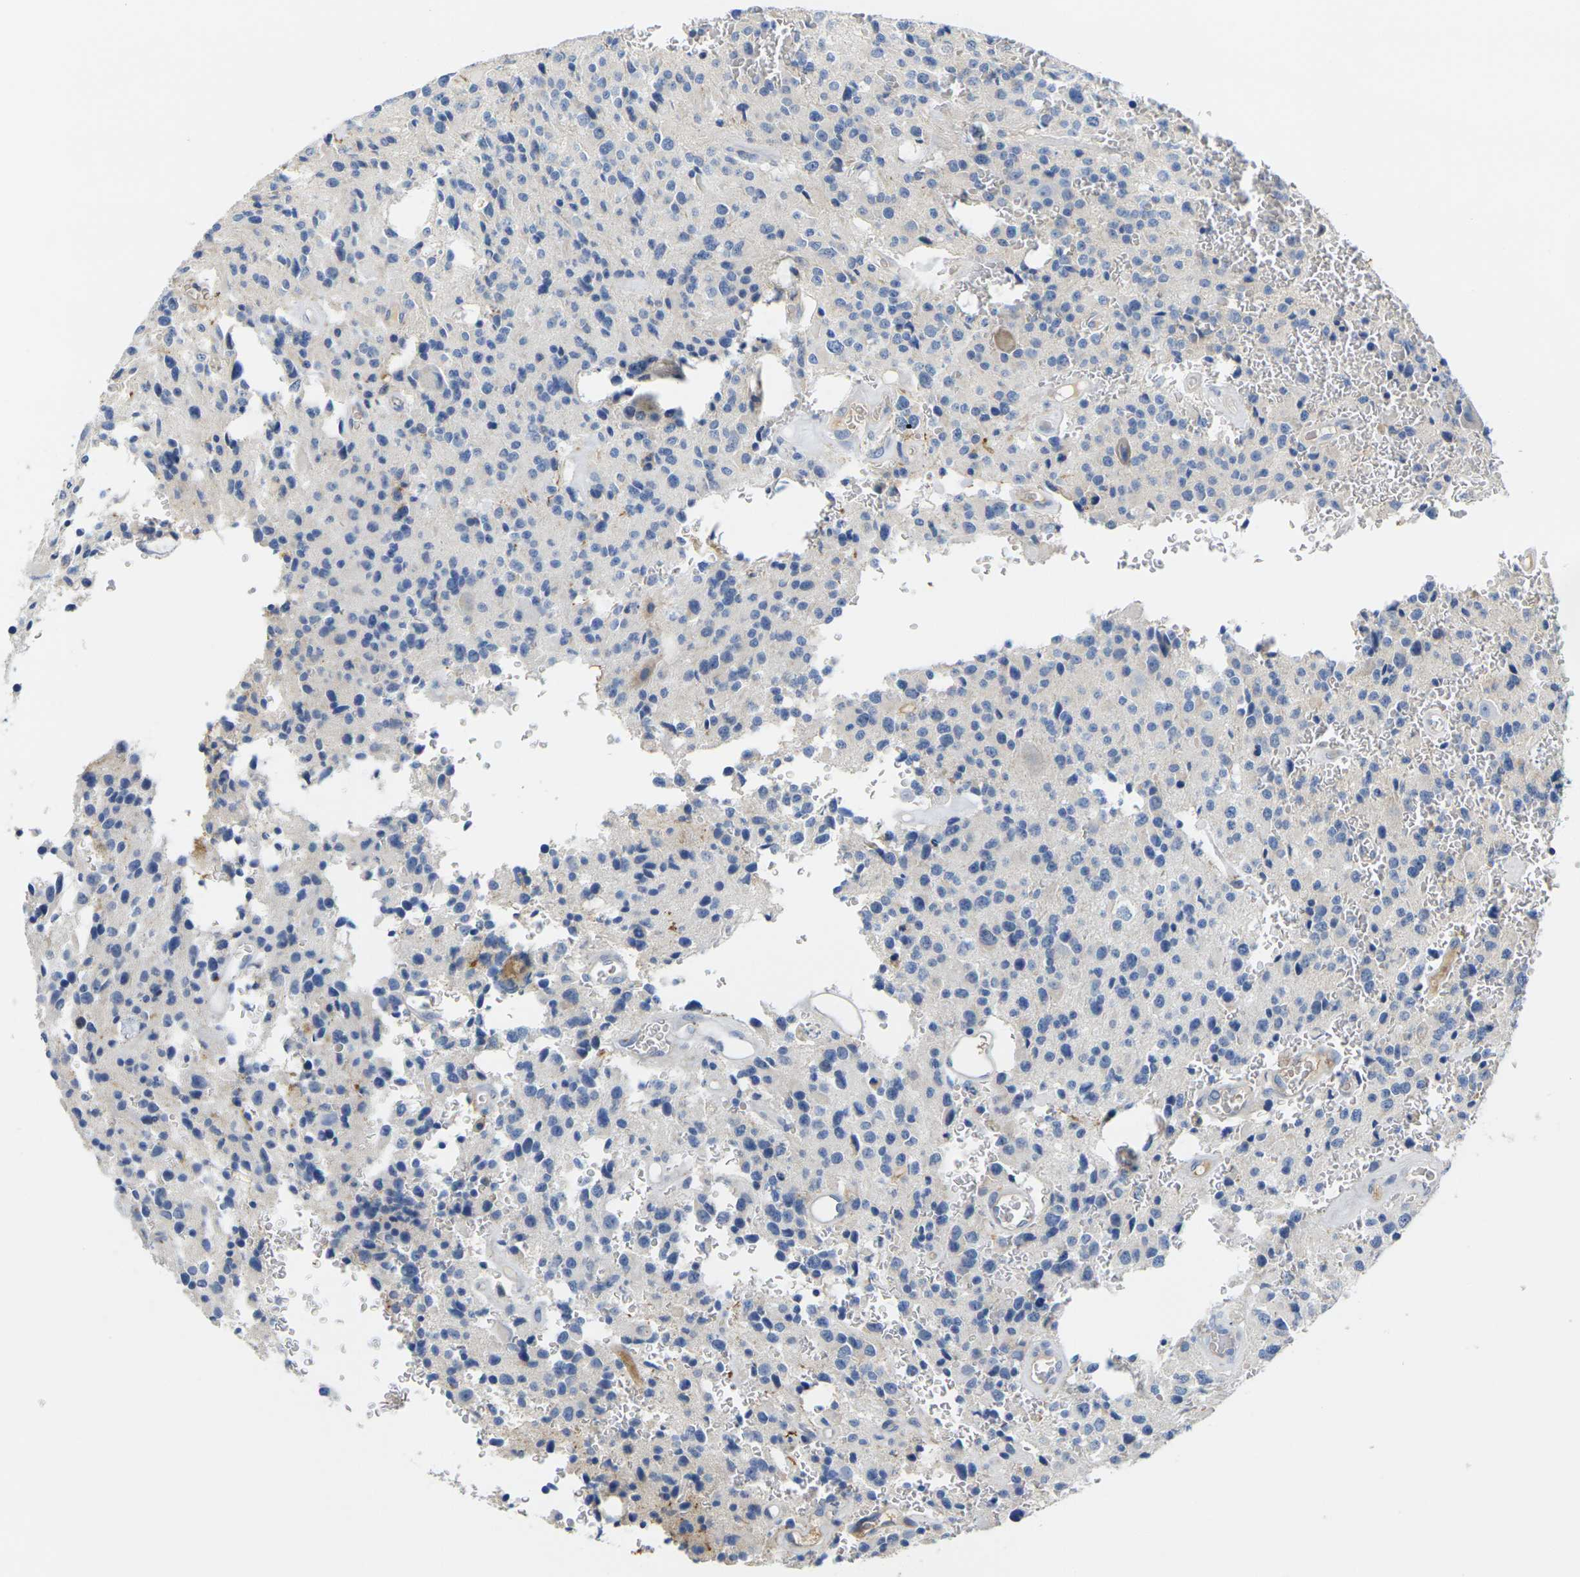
{"staining": {"intensity": "negative", "quantity": "none", "location": "none"}, "tissue": "glioma", "cell_type": "Tumor cells", "image_type": "cancer", "snomed": [{"axis": "morphology", "description": "Glioma, malignant, Low grade"}, {"axis": "topography", "description": "Brain"}], "caption": "Immunohistochemistry (IHC) of glioma displays no expression in tumor cells.", "gene": "OTOF", "patient": {"sex": "male", "age": 58}}